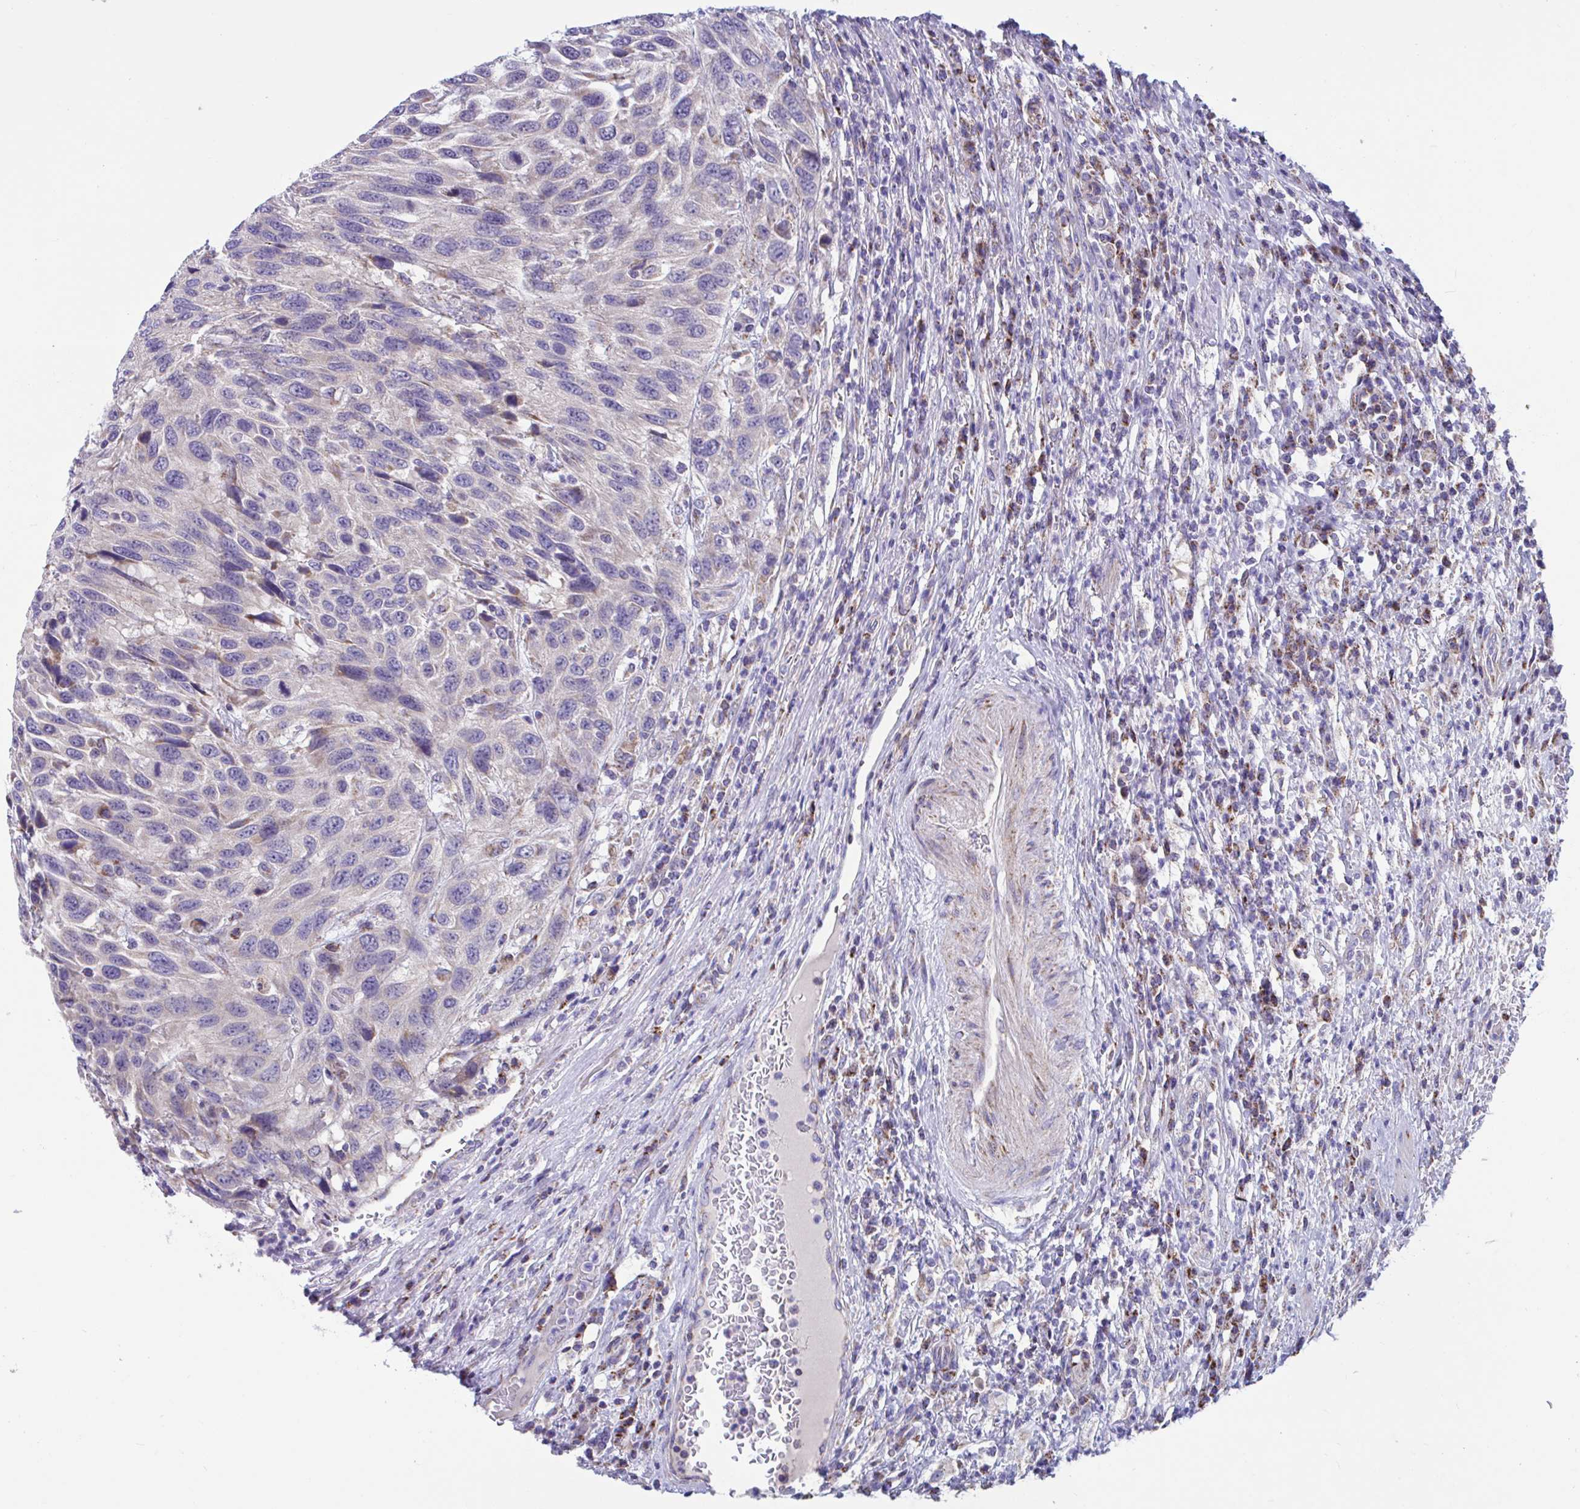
{"staining": {"intensity": "weak", "quantity": "<25%", "location": "cytoplasmic/membranous"}, "tissue": "urothelial cancer", "cell_type": "Tumor cells", "image_type": "cancer", "snomed": [{"axis": "morphology", "description": "Urothelial carcinoma, High grade"}, {"axis": "topography", "description": "Urinary bladder"}], "caption": "This is an IHC image of urothelial carcinoma (high-grade). There is no staining in tumor cells.", "gene": "OR13A1", "patient": {"sex": "female", "age": 70}}